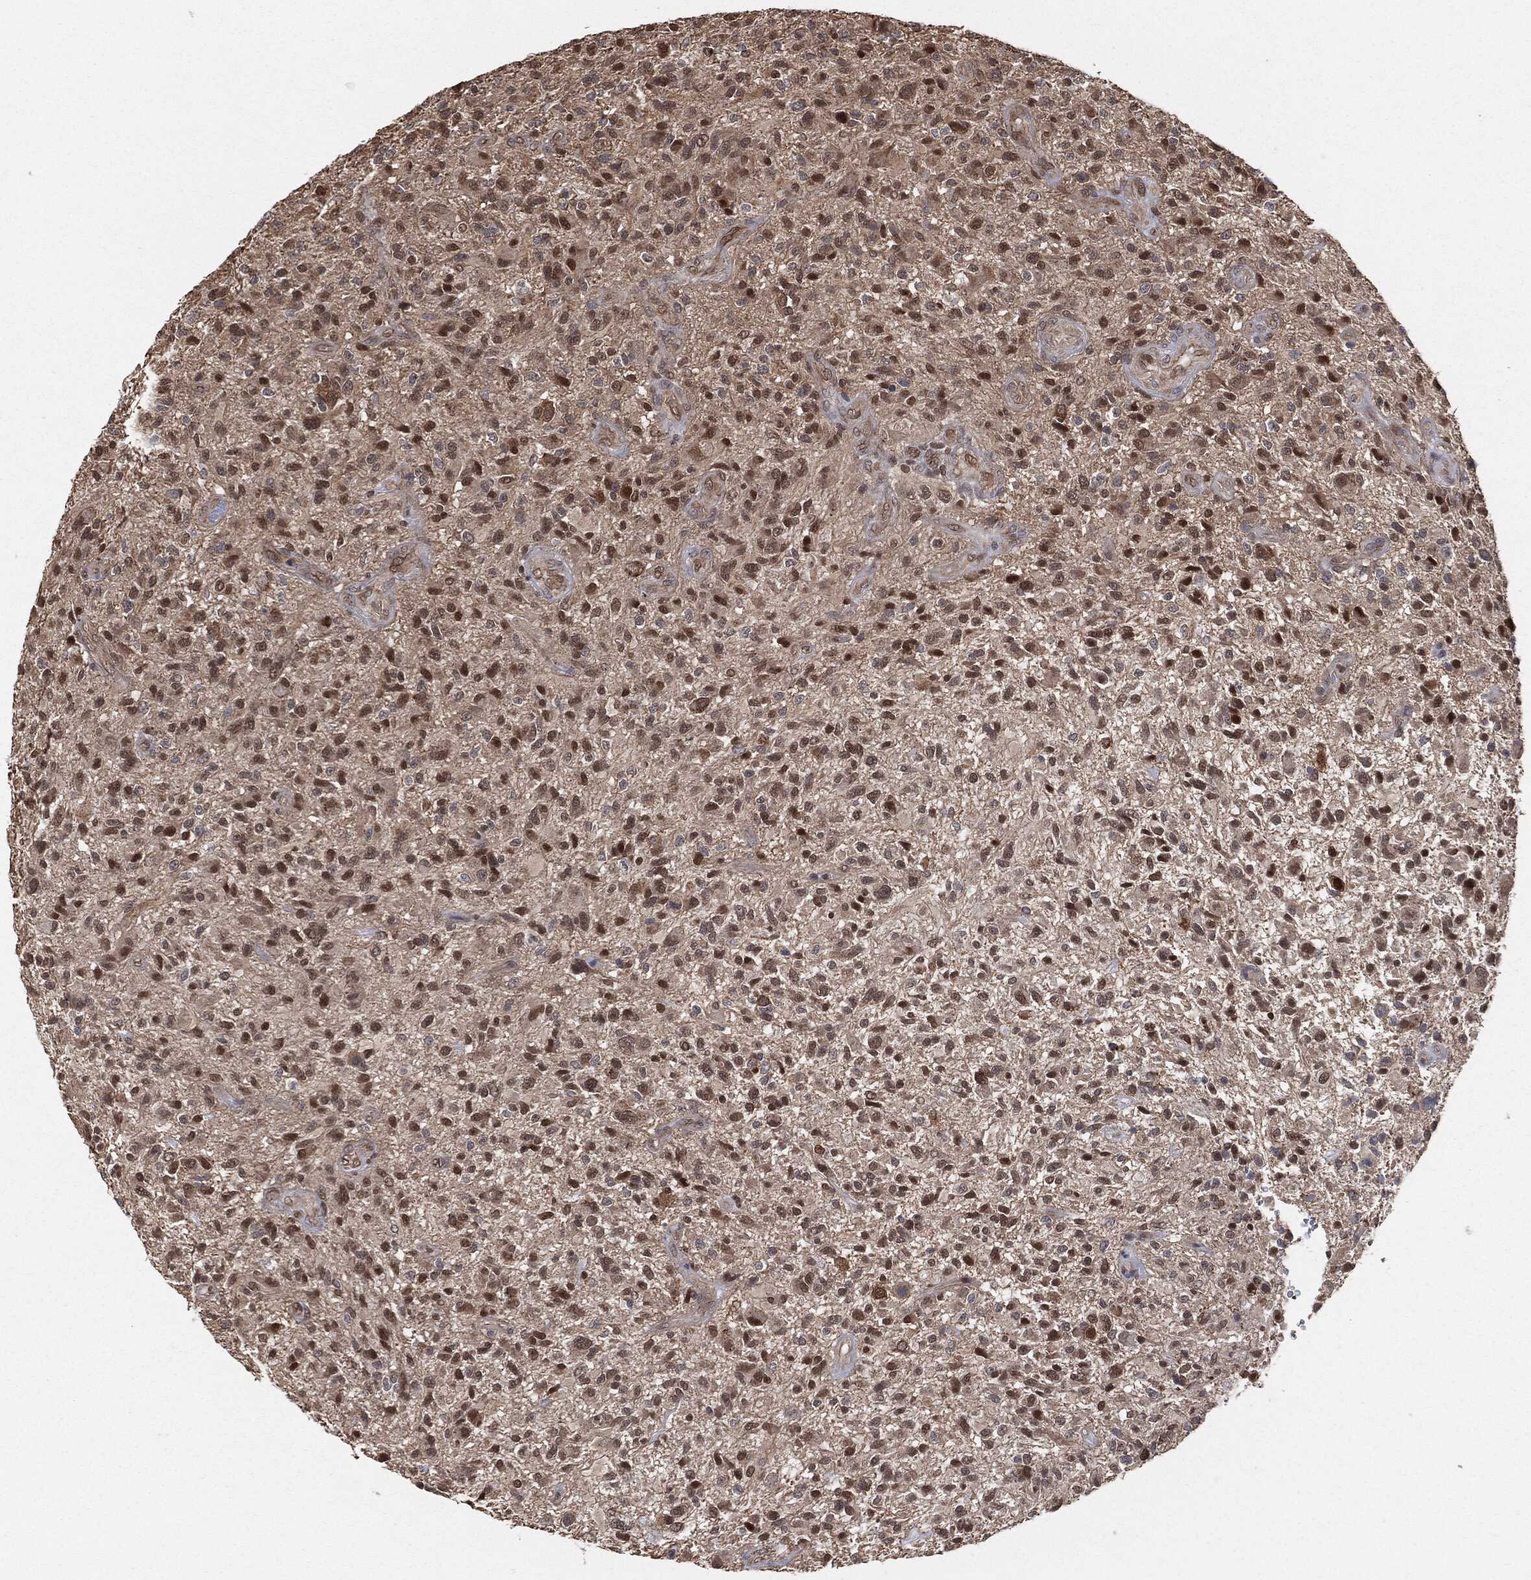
{"staining": {"intensity": "moderate", "quantity": "25%-75%", "location": "nuclear"}, "tissue": "glioma", "cell_type": "Tumor cells", "image_type": "cancer", "snomed": [{"axis": "morphology", "description": "Glioma, malignant, High grade"}, {"axis": "topography", "description": "Brain"}], "caption": "IHC histopathology image of human glioma stained for a protein (brown), which exhibits medium levels of moderate nuclear positivity in about 25%-75% of tumor cells.", "gene": "TP53RK", "patient": {"sex": "male", "age": 47}}